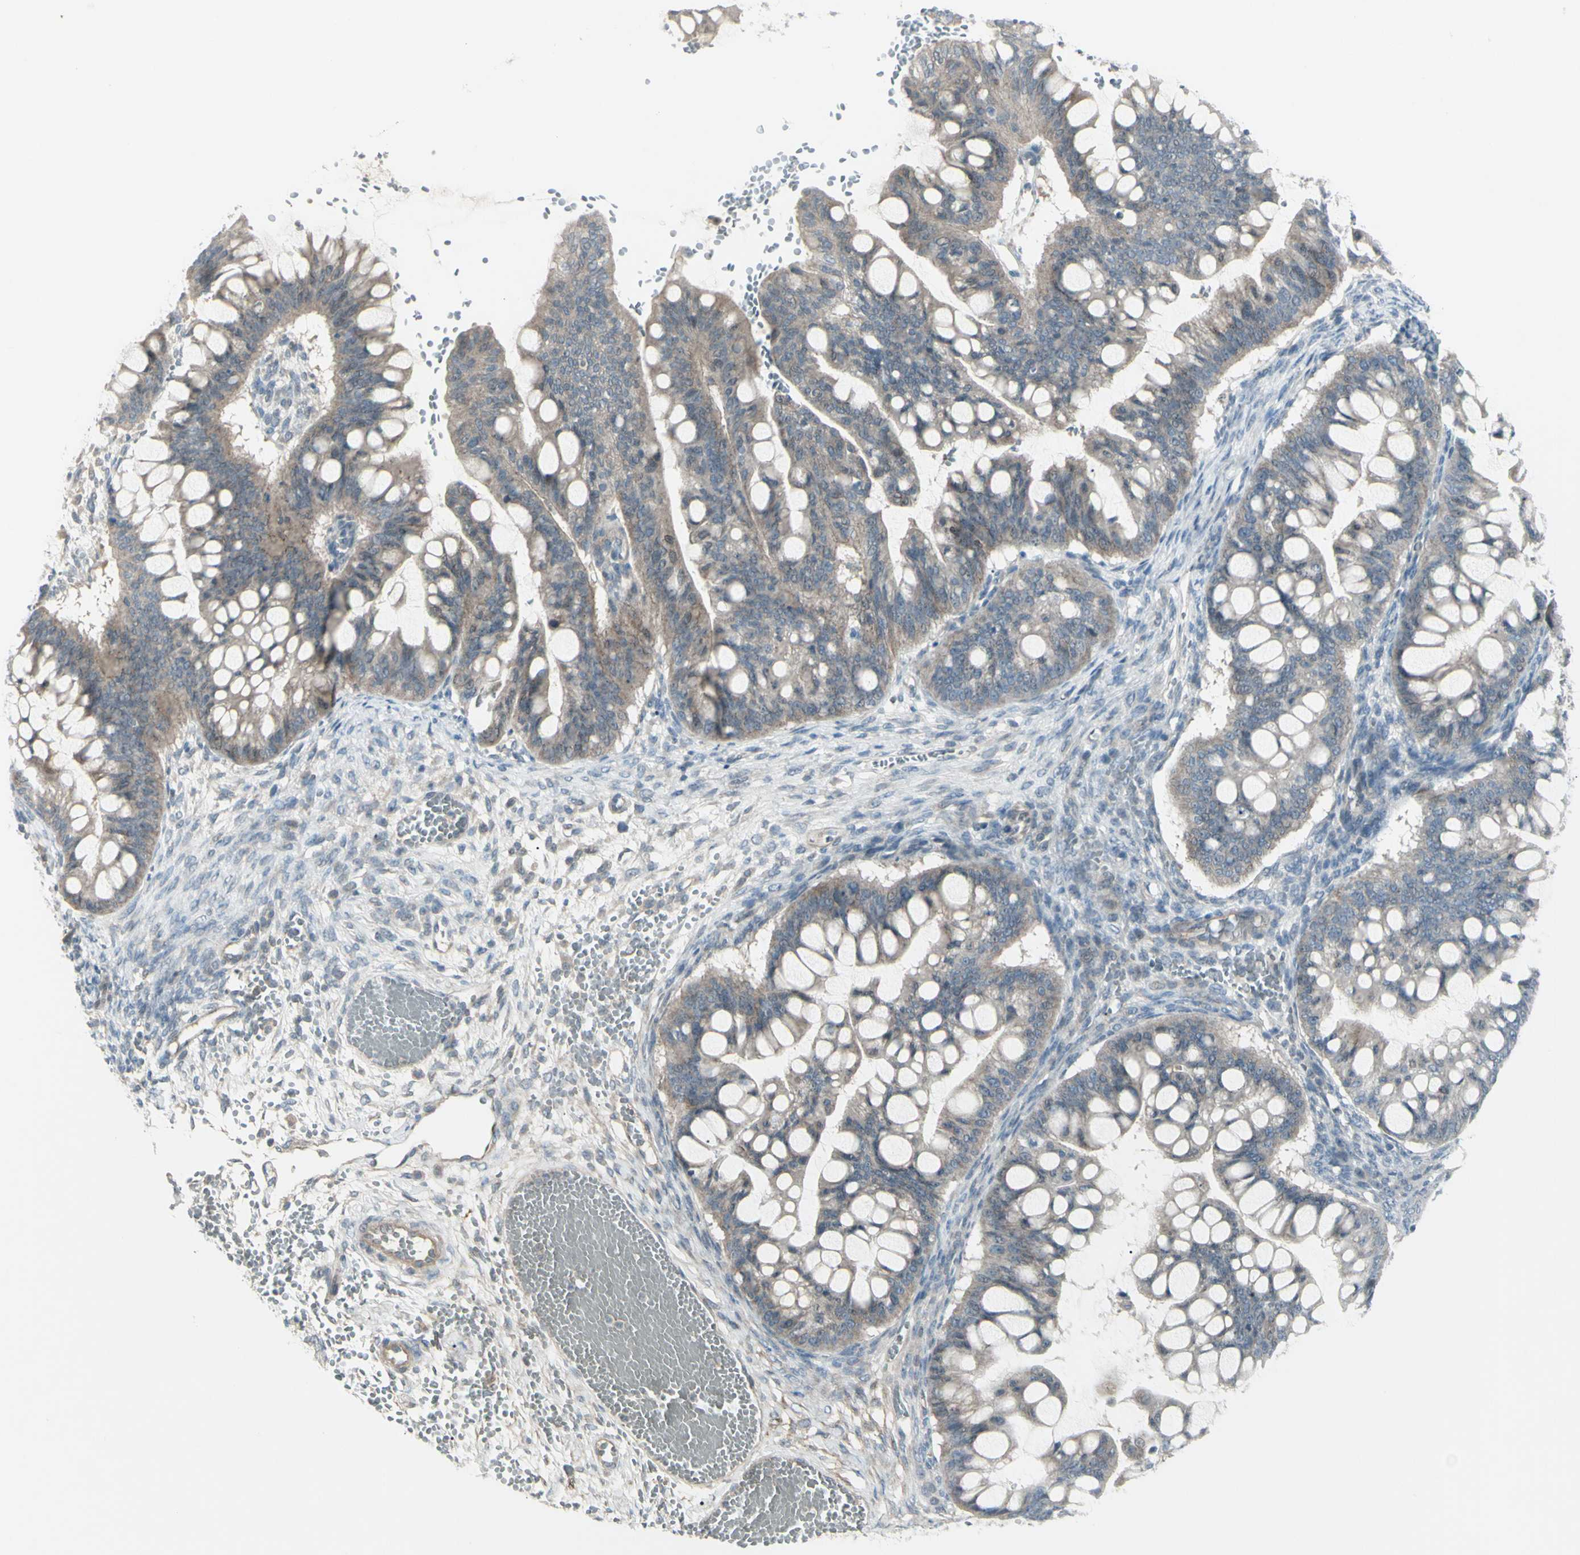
{"staining": {"intensity": "weak", "quantity": ">75%", "location": "cytoplasmic/membranous"}, "tissue": "ovarian cancer", "cell_type": "Tumor cells", "image_type": "cancer", "snomed": [{"axis": "morphology", "description": "Cystadenocarcinoma, mucinous, NOS"}, {"axis": "topography", "description": "Ovary"}], "caption": "A brown stain shows weak cytoplasmic/membranous staining of a protein in ovarian cancer tumor cells.", "gene": "SH3GL2", "patient": {"sex": "female", "age": 73}}